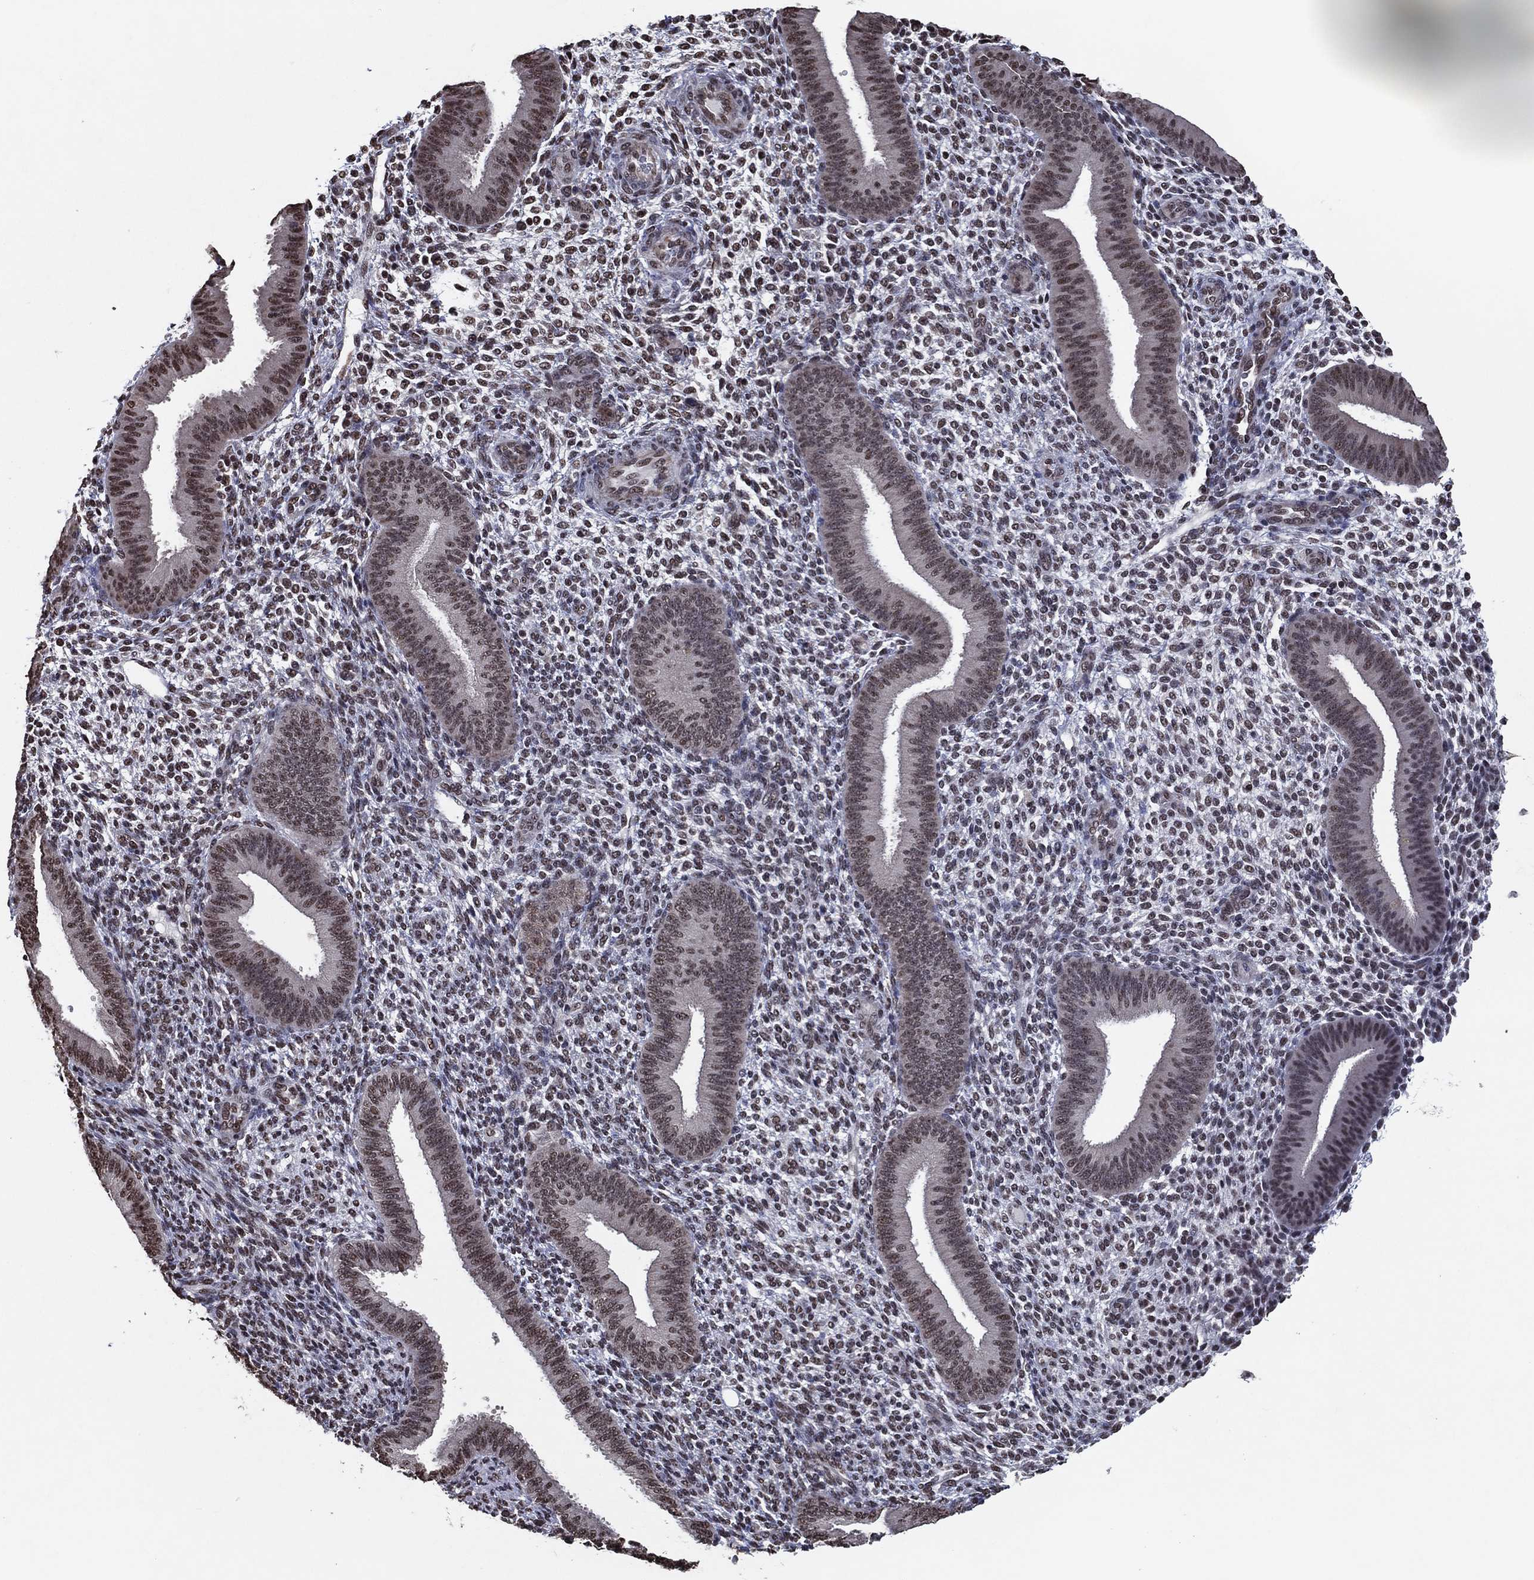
{"staining": {"intensity": "moderate", "quantity": ">75%", "location": "nuclear"}, "tissue": "endometrium", "cell_type": "Cells in endometrial stroma", "image_type": "normal", "snomed": [{"axis": "morphology", "description": "Normal tissue, NOS"}, {"axis": "topography", "description": "Endometrium"}], "caption": "Immunohistochemical staining of unremarkable human endometrium demonstrates medium levels of moderate nuclear staining in about >75% of cells in endometrial stroma.", "gene": "ZBTB42", "patient": {"sex": "female", "age": 39}}